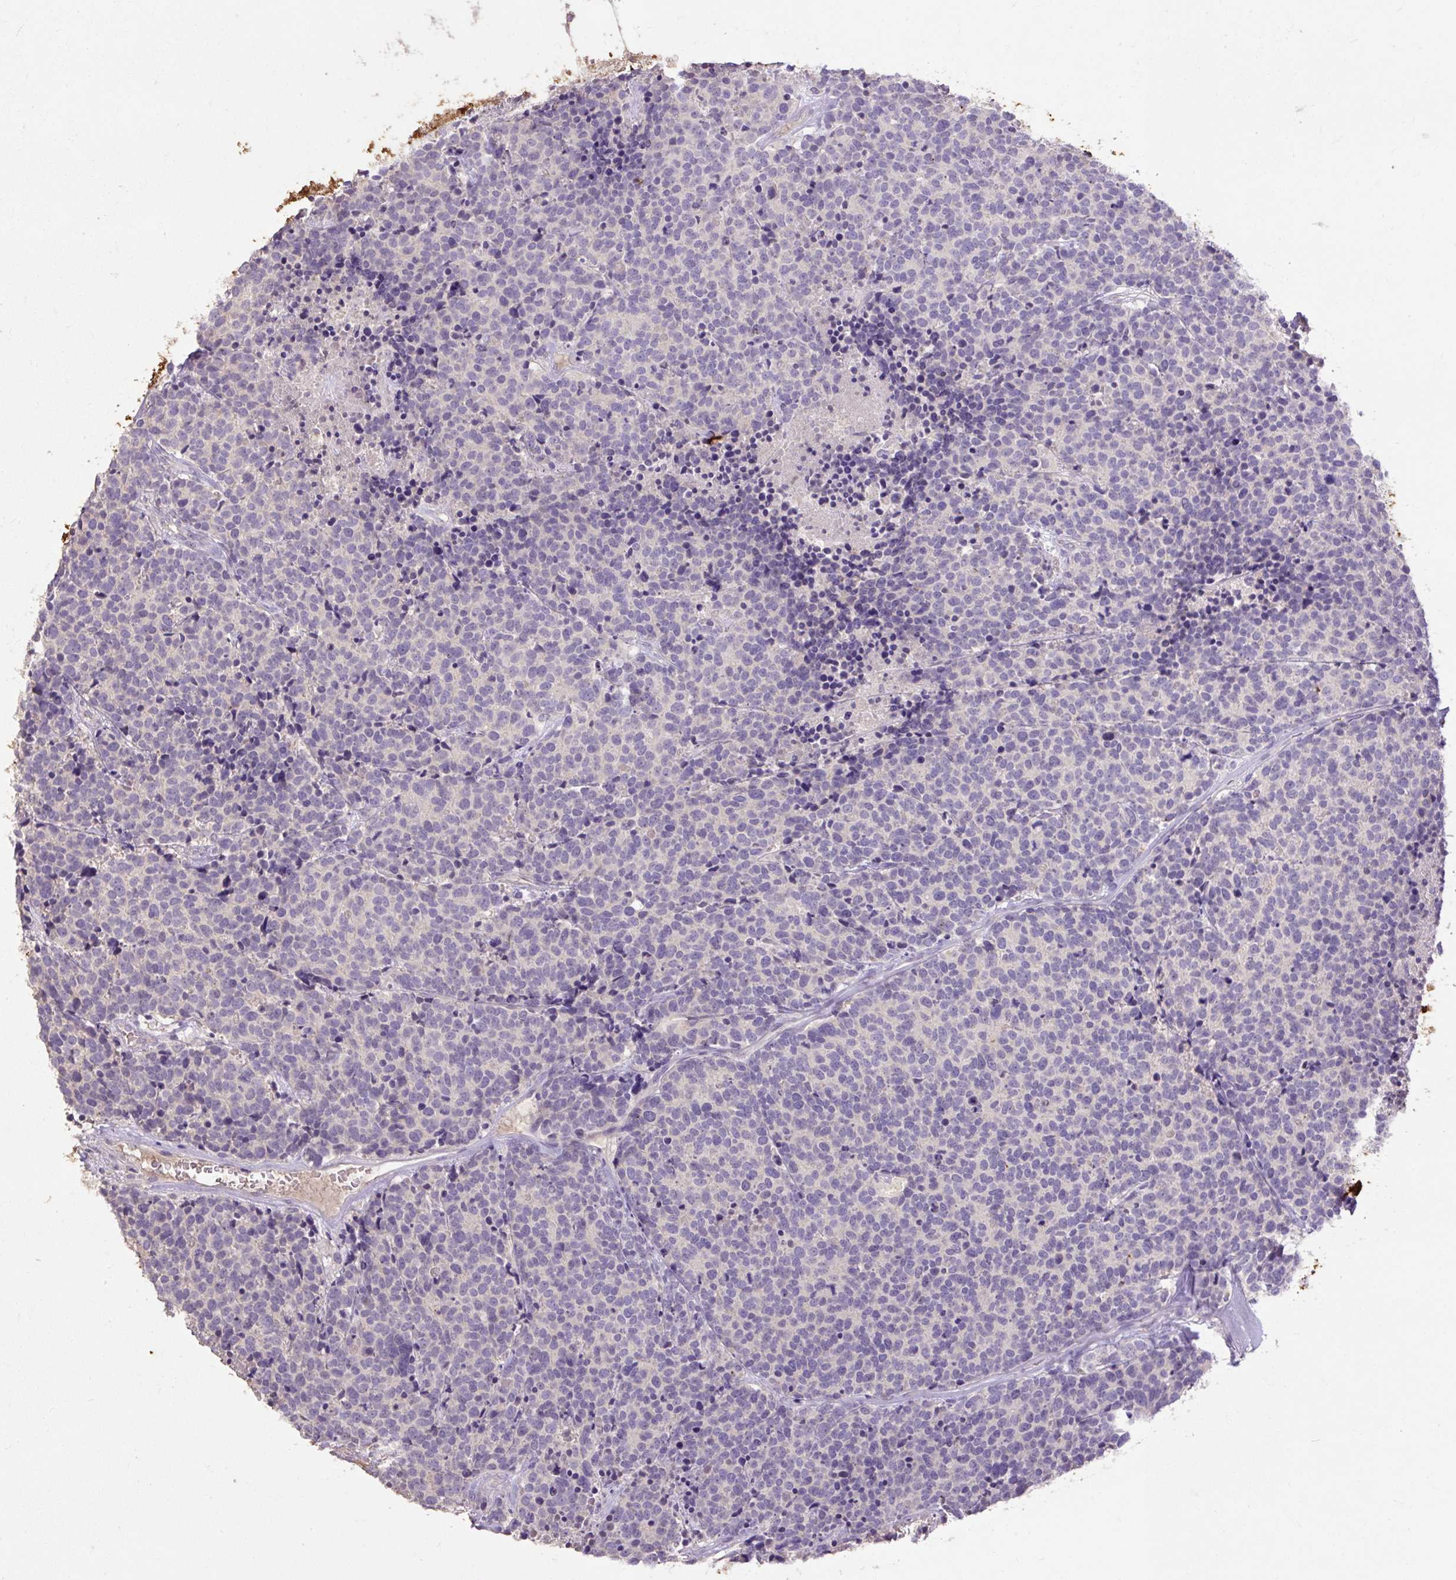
{"staining": {"intensity": "negative", "quantity": "none", "location": "none"}, "tissue": "carcinoid", "cell_type": "Tumor cells", "image_type": "cancer", "snomed": [{"axis": "morphology", "description": "Carcinoid, malignant, NOS"}, {"axis": "topography", "description": "Skin"}], "caption": "This histopathology image is of carcinoid stained with immunohistochemistry to label a protein in brown with the nuclei are counter-stained blue. There is no positivity in tumor cells.", "gene": "LRTM2", "patient": {"sex": "female", "age": 79}}